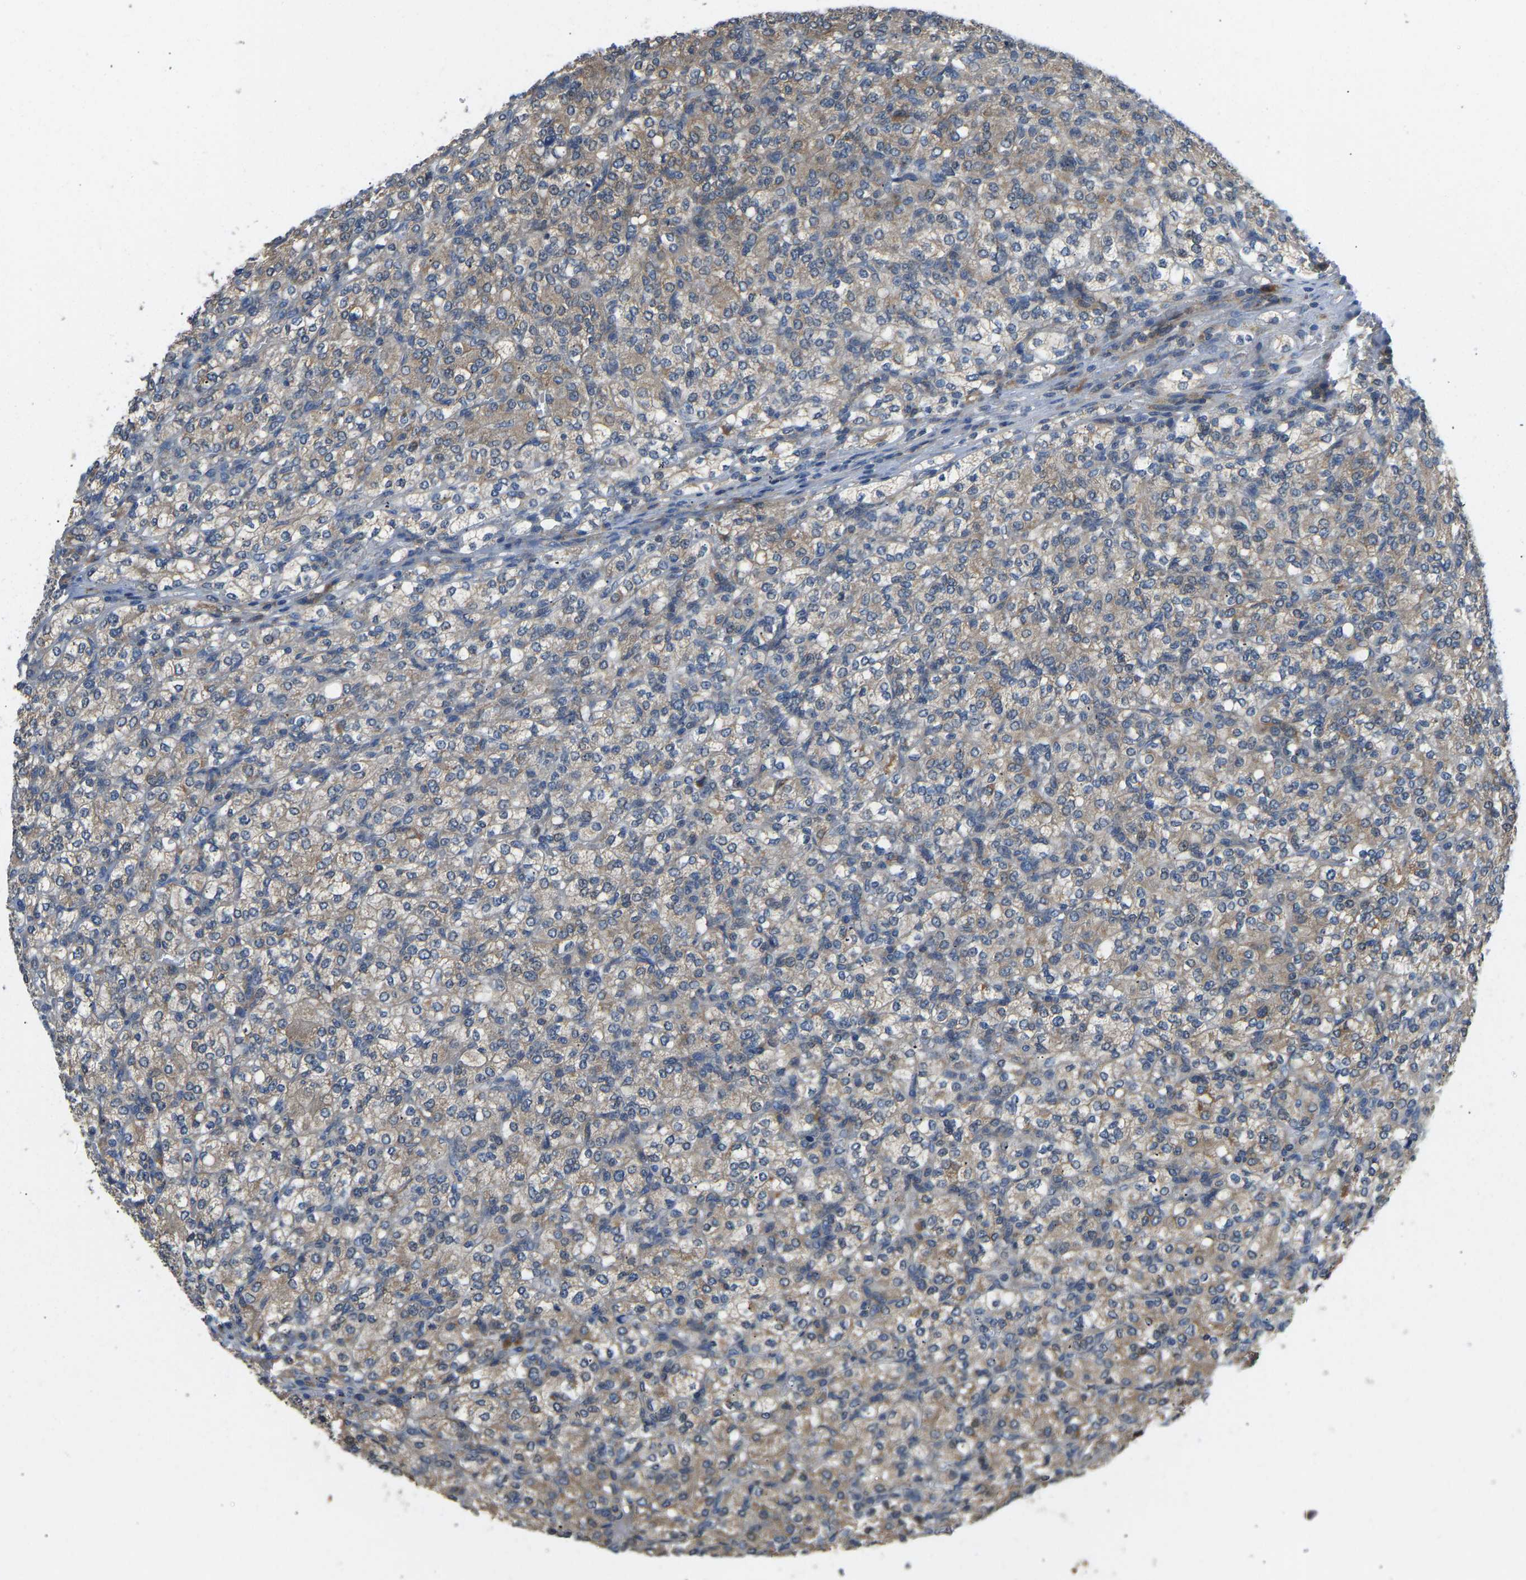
{"staining": {"intensity": "weak", "quantity": ">75%", "location": "cytoplasmic/membranous"}, "tissue": "renal cancer", "cell_type": "Tumor cells", "image_type": "cancer", "snomed": [{"axis": "morphology", "description": "Adenocarcinoma, NOS"}, {"axis": "topography", "description": "Kidney"}], "caption": "Tumor cells show low levels of weak cytoplasmic/membranous positivity in approximately >75% of cells in human renal adenocarcinoma.", "gene": "RBP1", "patient": {"sex": "male", "age": 77}}